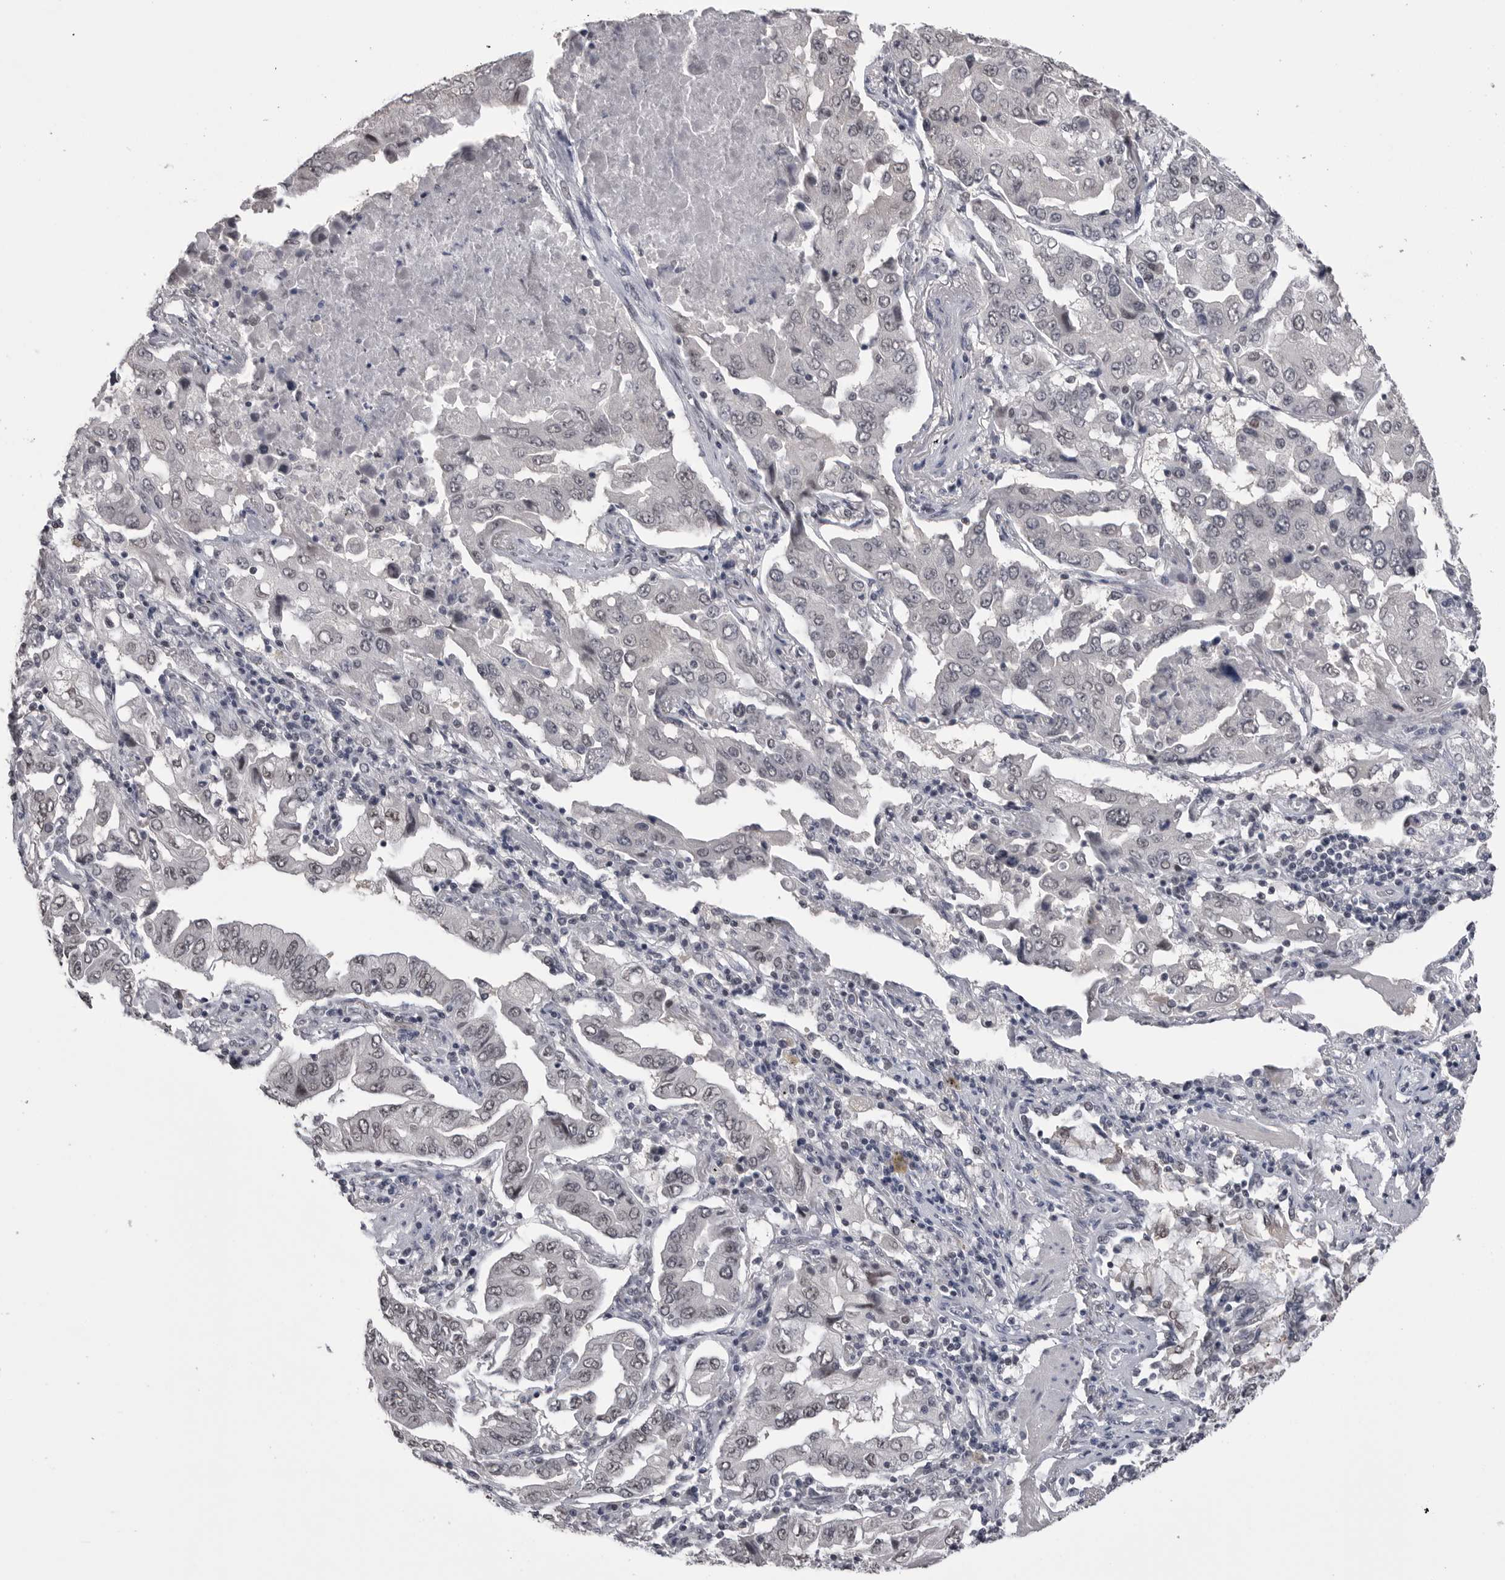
{"staining": {"intensity": "weak", "quantity": "<25%", "location": "nuclear"}, "tissue": "lung cancer", "cell_type": "Tumor cells", "image_type": "cancer", "snomed": [{"axis": "morphology", "description": "Adenocarcinoma, NOS"}, {"axis": "topography", "description": "Lung"}], "caption": "Tumor cells show no significant positivity in lung adenocarcinoma.", "gene": "DLG2", "patient": {"sex": "female", "age": 65}}